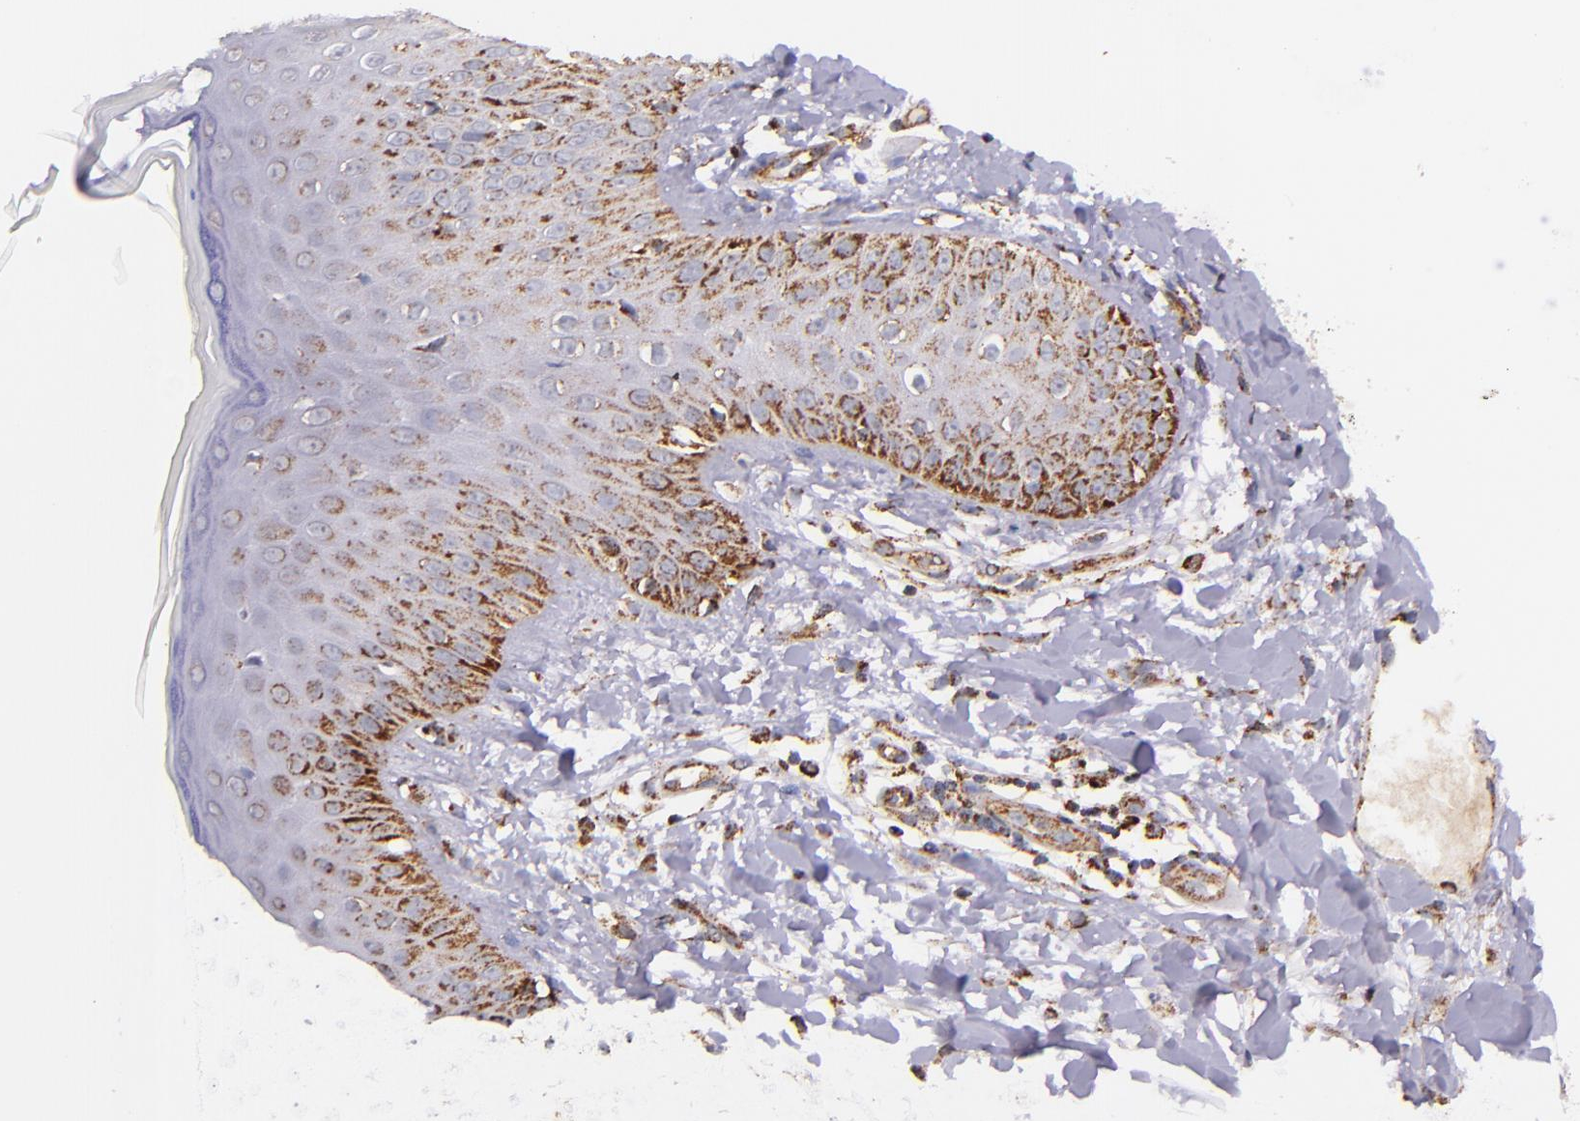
{"staining": {"intensity": "strong", "quantity": ">75%", "location": "cytoplasmic/membranous"}, "tissue": "skin", "cell_type": "Epidermal cells", "image_type": "normal", "snomed": [{"axis": "morphology", "description": "Normal tissue, NOS"}, {"axis": "morphology", "description": "Inflammation, NOS"}, {"axis": "topography", "description": "Soft tissue"}, {"axis": "topography", "description": "Anal"}], "caption": "Epidermal cells show high levels of strong cytoplasmic/membranous expression in approximately >75% of cells in benign human skin.", "gene": "IDH3G", "patient": {"sex": "female", "age": 15}}